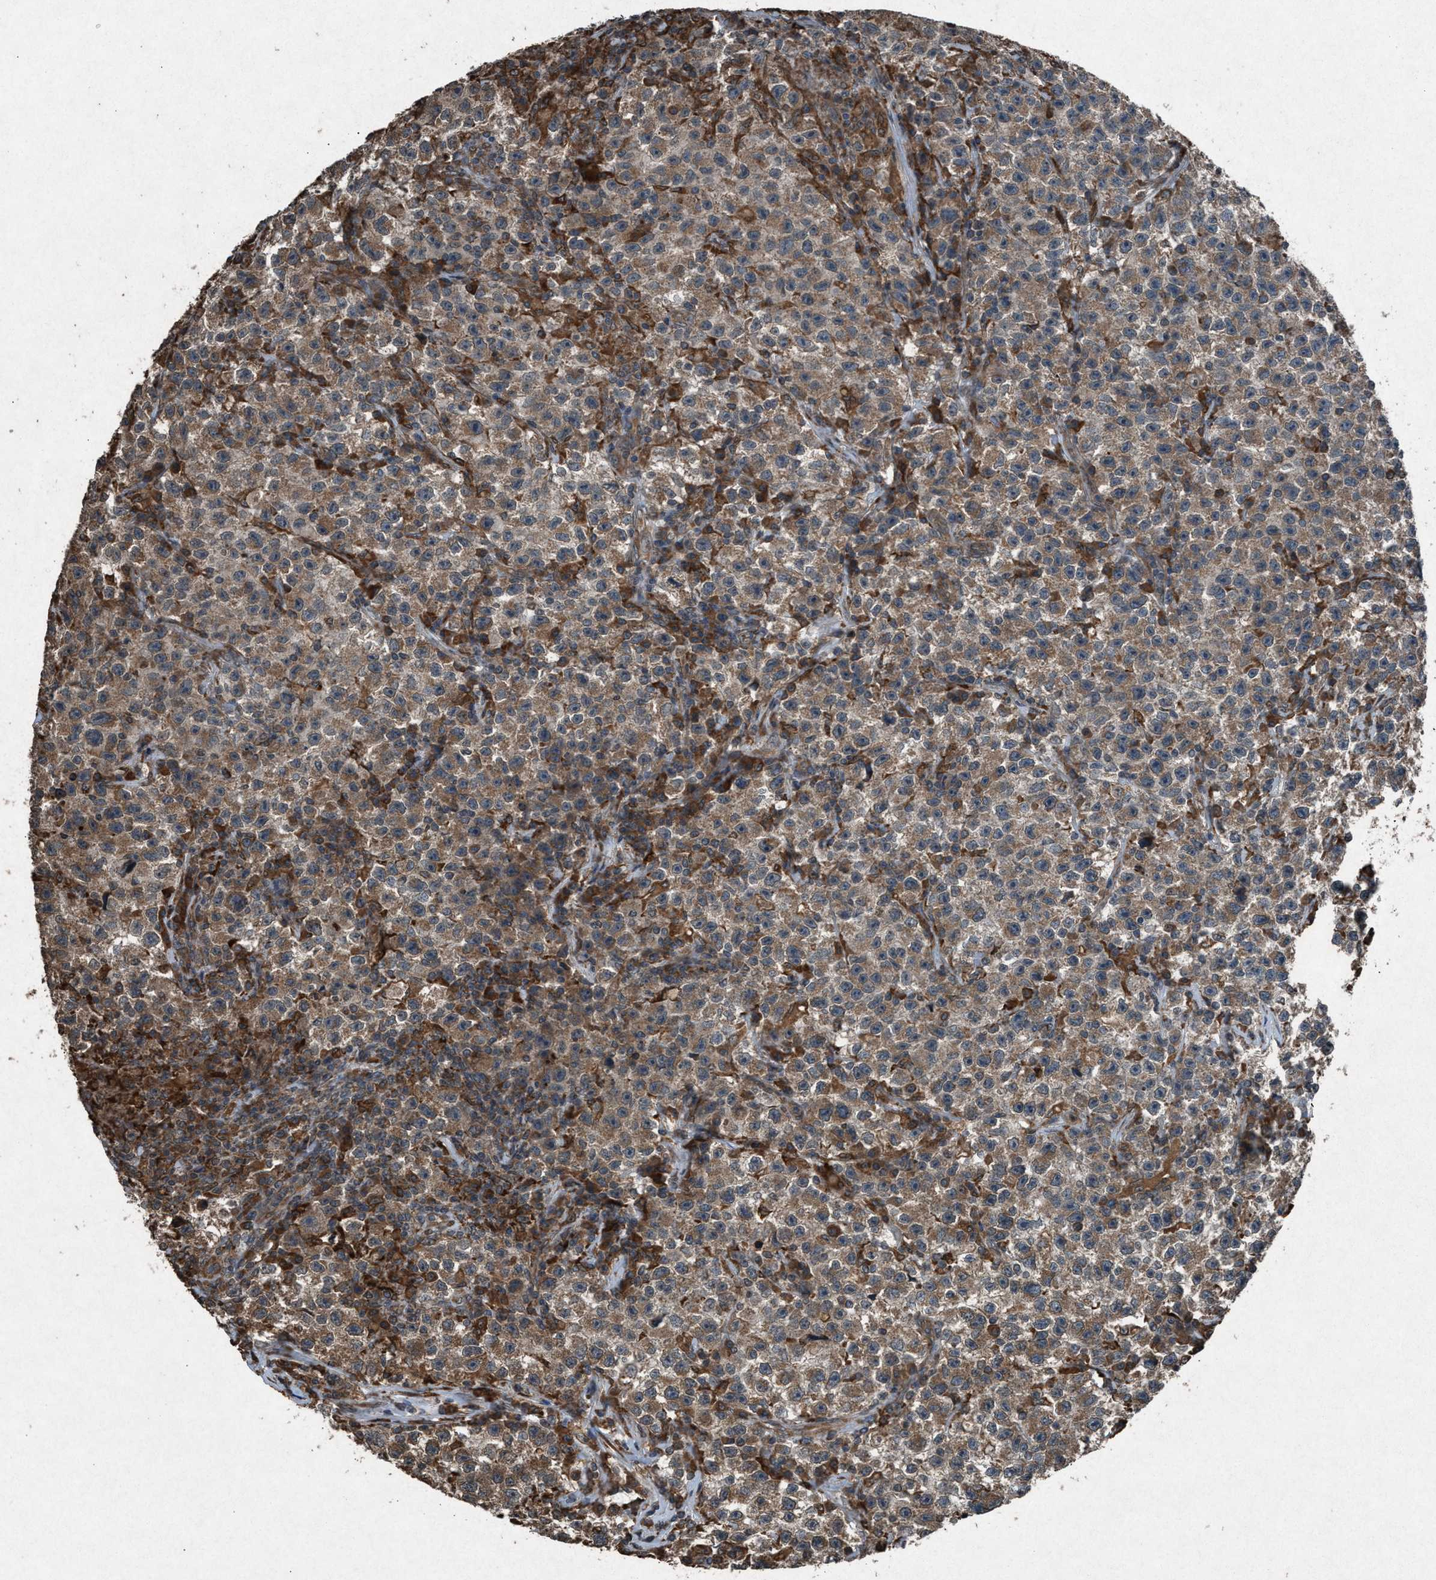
{"staining": {"intensity": "weak", "quantity": ">75%", "location": "cytoplasmic/membranous"}, "tissue": "testis cancer", "cell_type": "Tumor cells", "image_type": "cancer", "snomed": [{"axis": "morphology", "description": "Seminoma, NOS"}, {"axis": "topography", "description": "Testis"}], "caption": "Immunohistochemical staining of testis seminoma shows weak cytoplasmic/membranous protein staining in approximately >75% of tumor cells.", "gene": "CALR", "patient": {"sex": "male", "age": 22}}